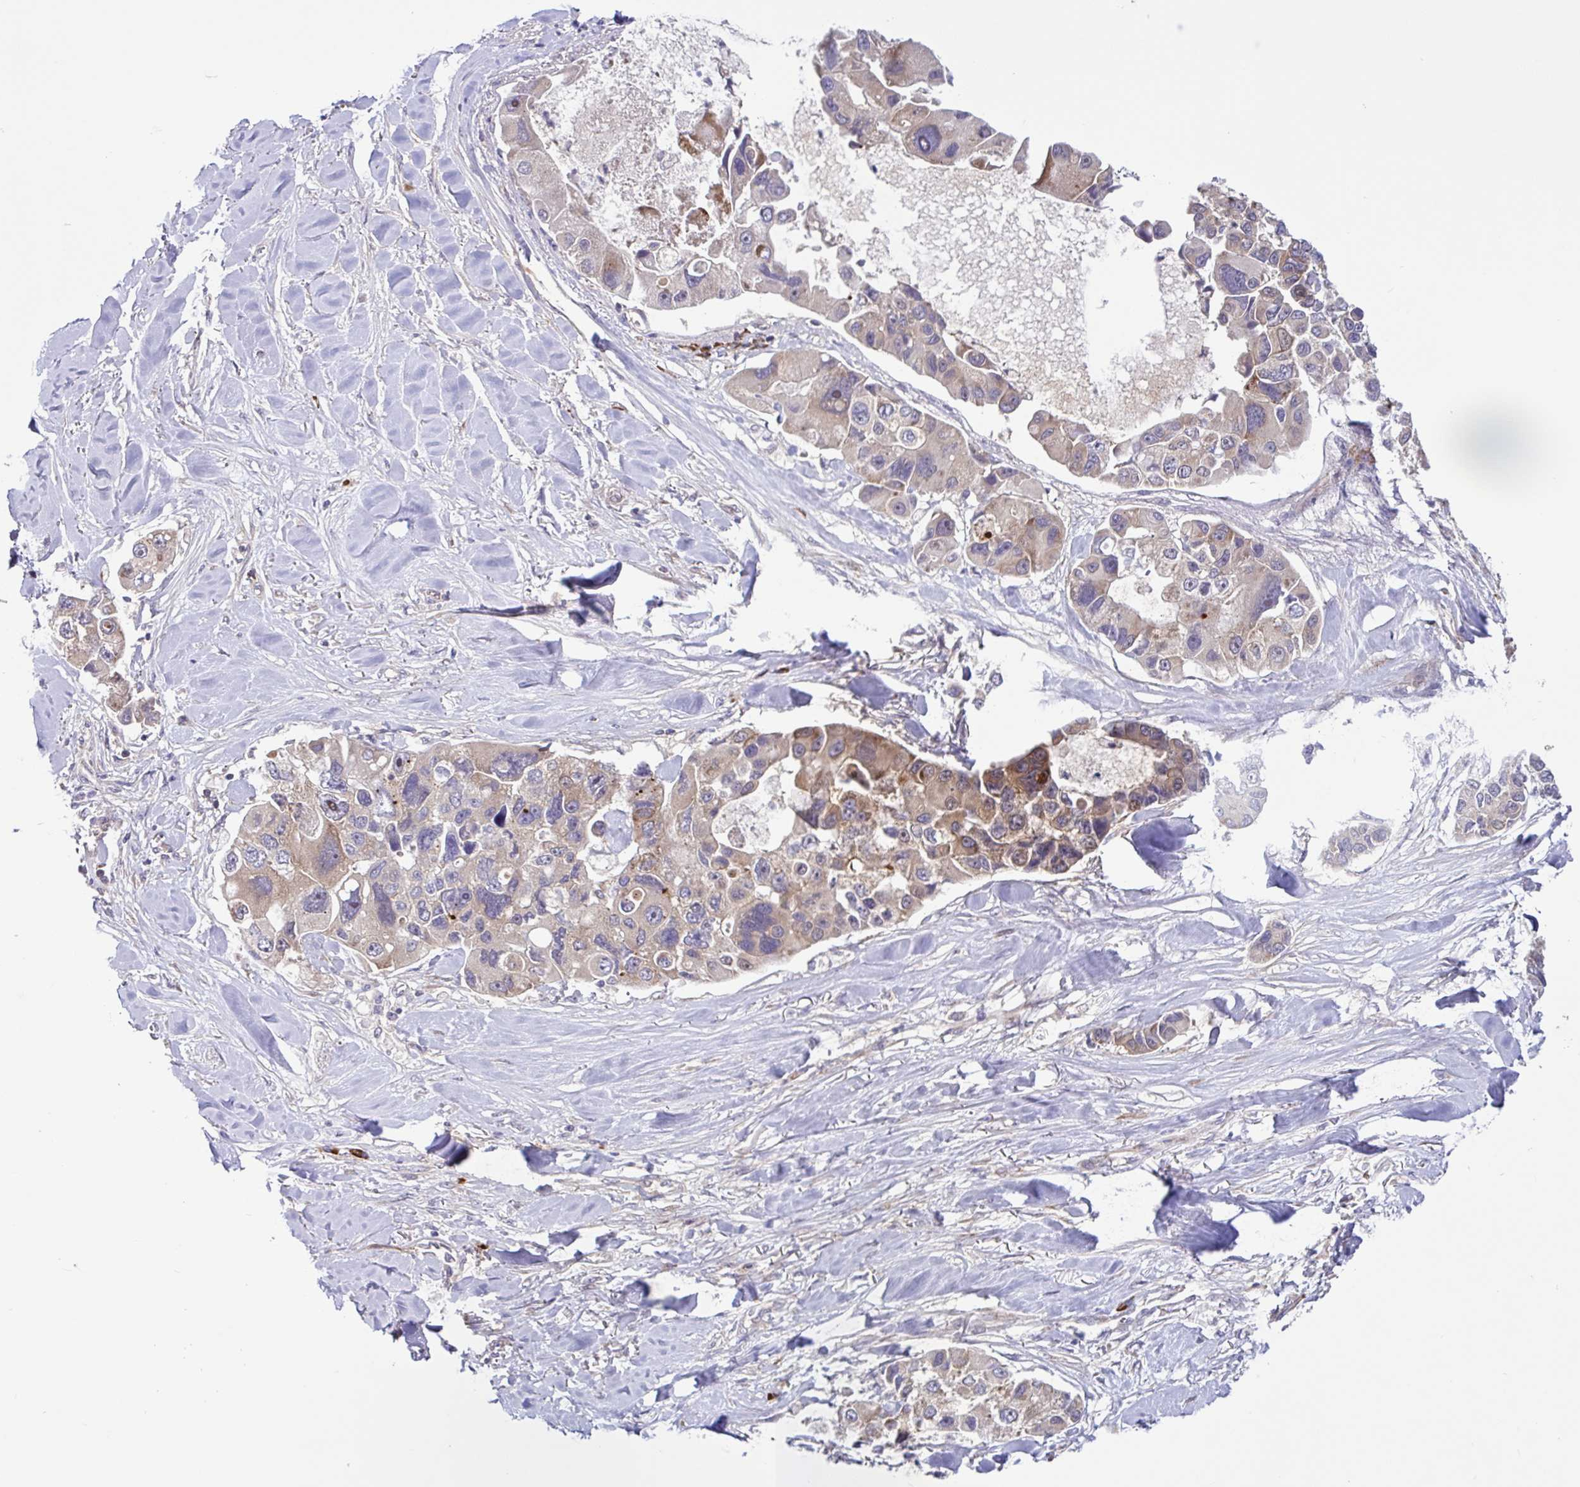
{"staining": {"intensity": "weak", "quantity": "25%-75%", "location": "cytoplasmic/membranous"}, "tissue": "lung cancer", "cell_type": "Tumor cells", "image_type": "cancer", "snomed": [{"axis": "morphology", "description": "Adenocarcinoma, NOS"}, {"axis": "topography", "description": "Lung"}], "caption": "A brown stain shows weak cytoplasmic/membranous staining of a protein in human adenocarcinoma (lung) tumor cells.", "gene": "NTPCR", "patient": {"sex": "female", "age": 54}}